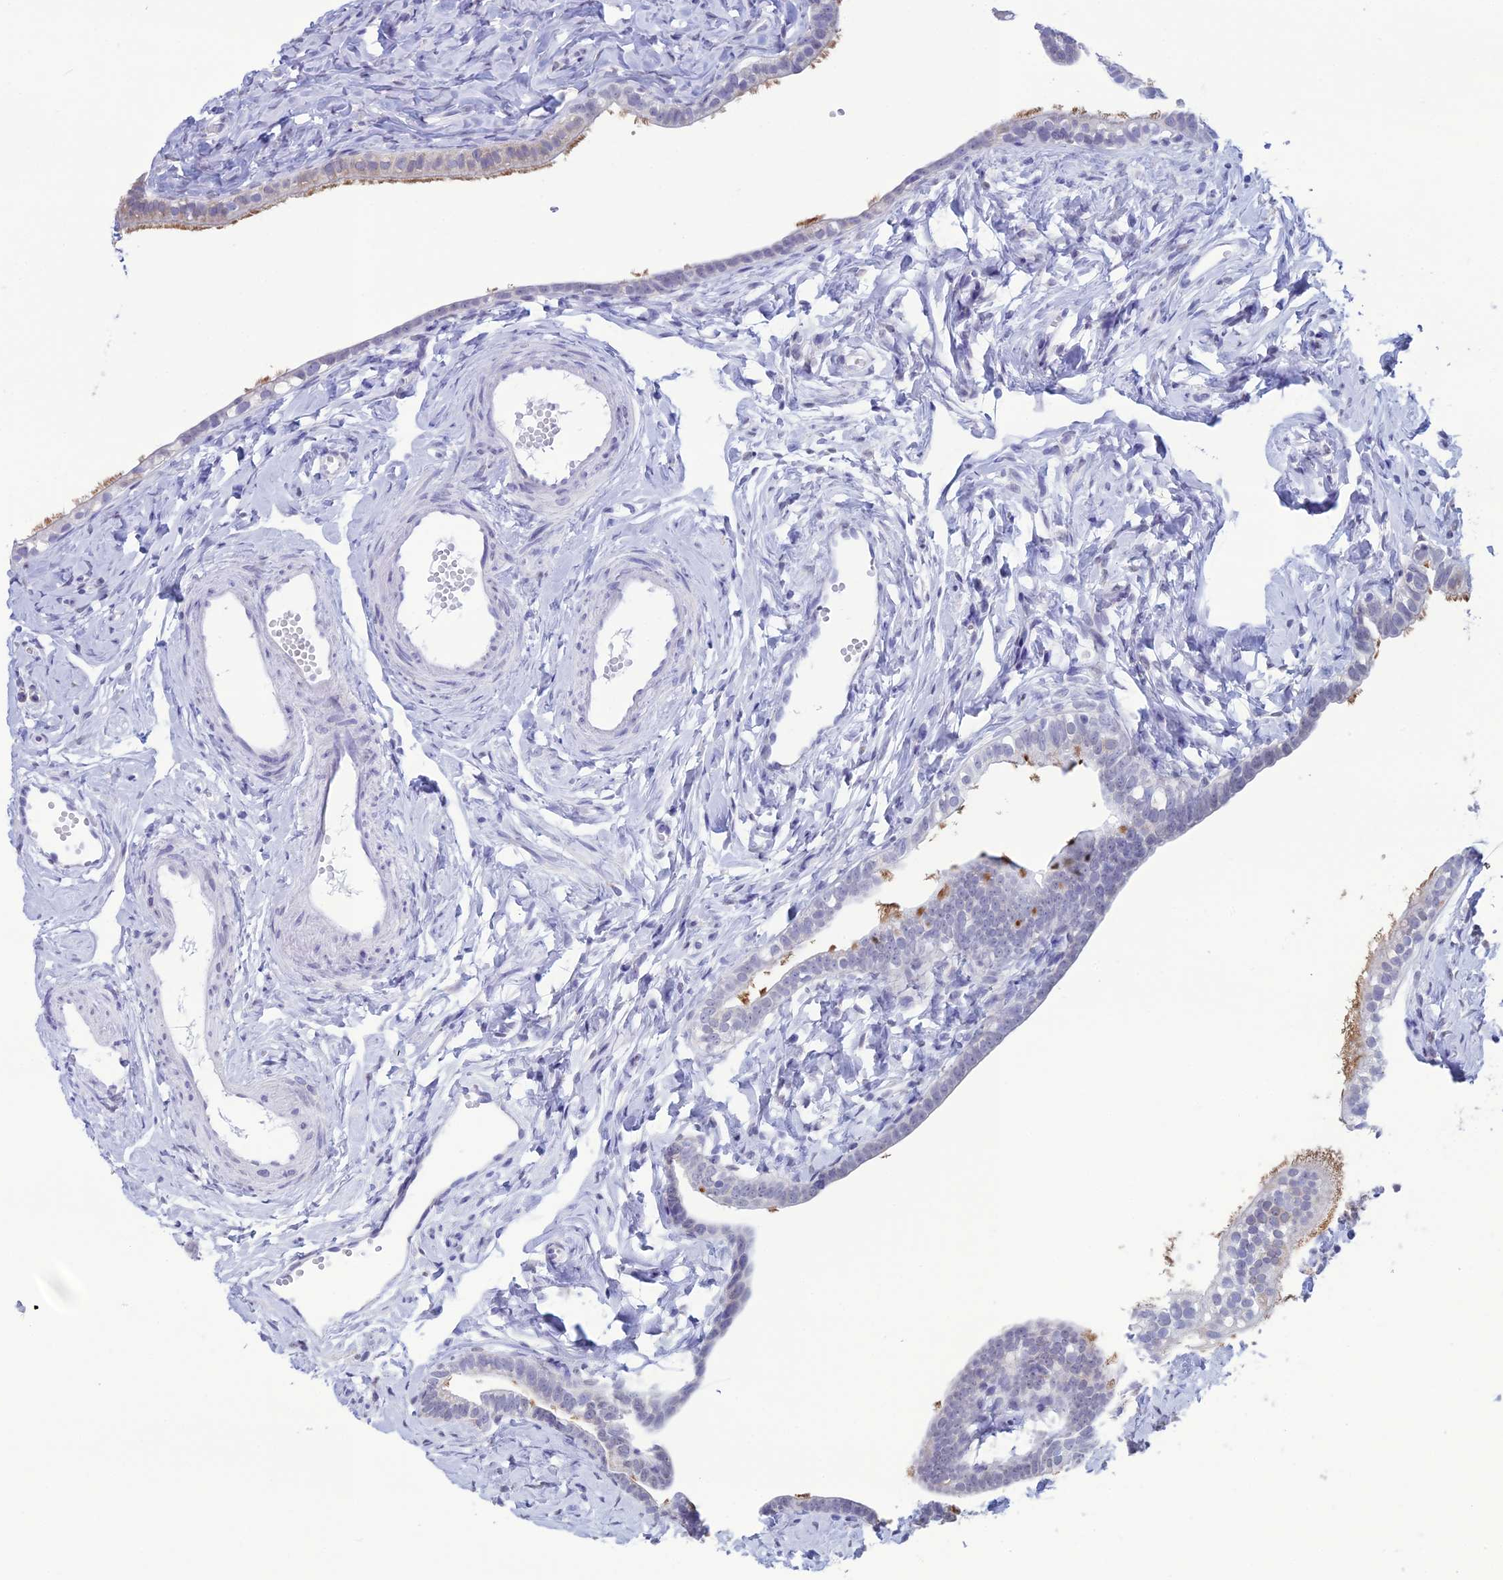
{"staining": {"intensity": "strong", "quantity": "<25%", "location": "cytoplasmic/membranous"}, "tissue": "fallopian tube", "cell_type": "Glandular cells", "image_type": "normal", "snomed": [{"axis": "morphology", "description": "Normal tissue, NOS"}, {"axis": "topography", "description": "Fallopian tube"}], "caption": "Immunohistochemistry (IHC) histopathology image of benign fallopian tube: fallopian tube stained using immunohistochemistry shows medium levels of strong protein expression localized specifically in the cytoplasmic/membranous of glandular cells, appearing as a cytoplasmic/membranous brown color.", "gene": "CFAP210", "patient": {"sex": "female", "age": 66}}